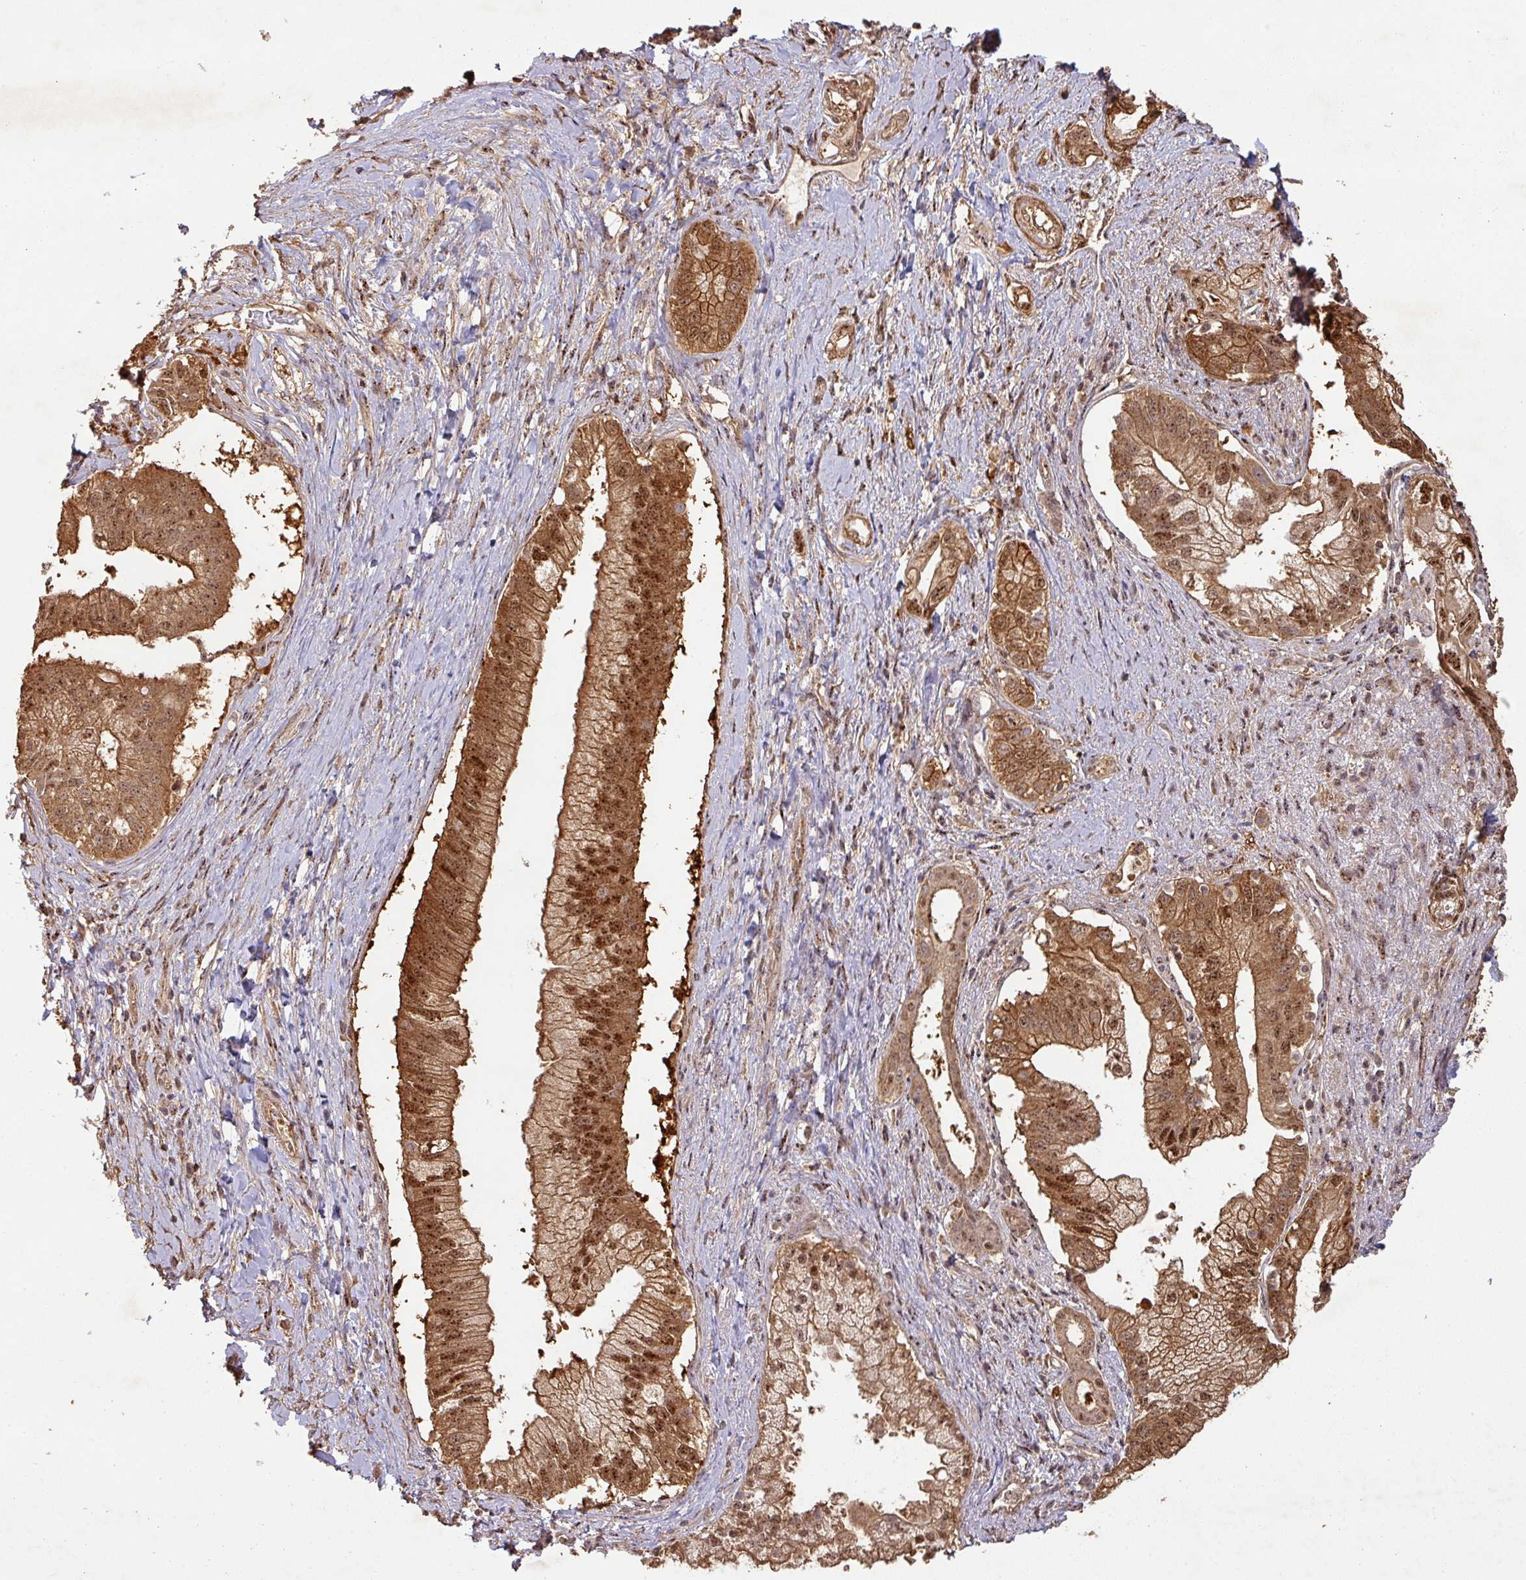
{"staining": {"intensity": "strong", "quantity": ">75%", "location": "cytoplasmic/membranous,nuclear"}, "tissue": "pancreatic cancer", "cell_type": "Tumor cells", "image_type": "cancer", "snomed": [{"axis": "morphology", "description": "Adenocarcinoma, NOS"}, {"axis": "topography", "description": "Pancreas"}], "caption": "Protein expression analysis of human adenocarcinoma (pancreatic) reveals strong cytoplasmic/membranous and nuclear expression in about >75% of tumor cells.", "gene": "ZNF322", "patient": {"sex": "male", "age": 70}}